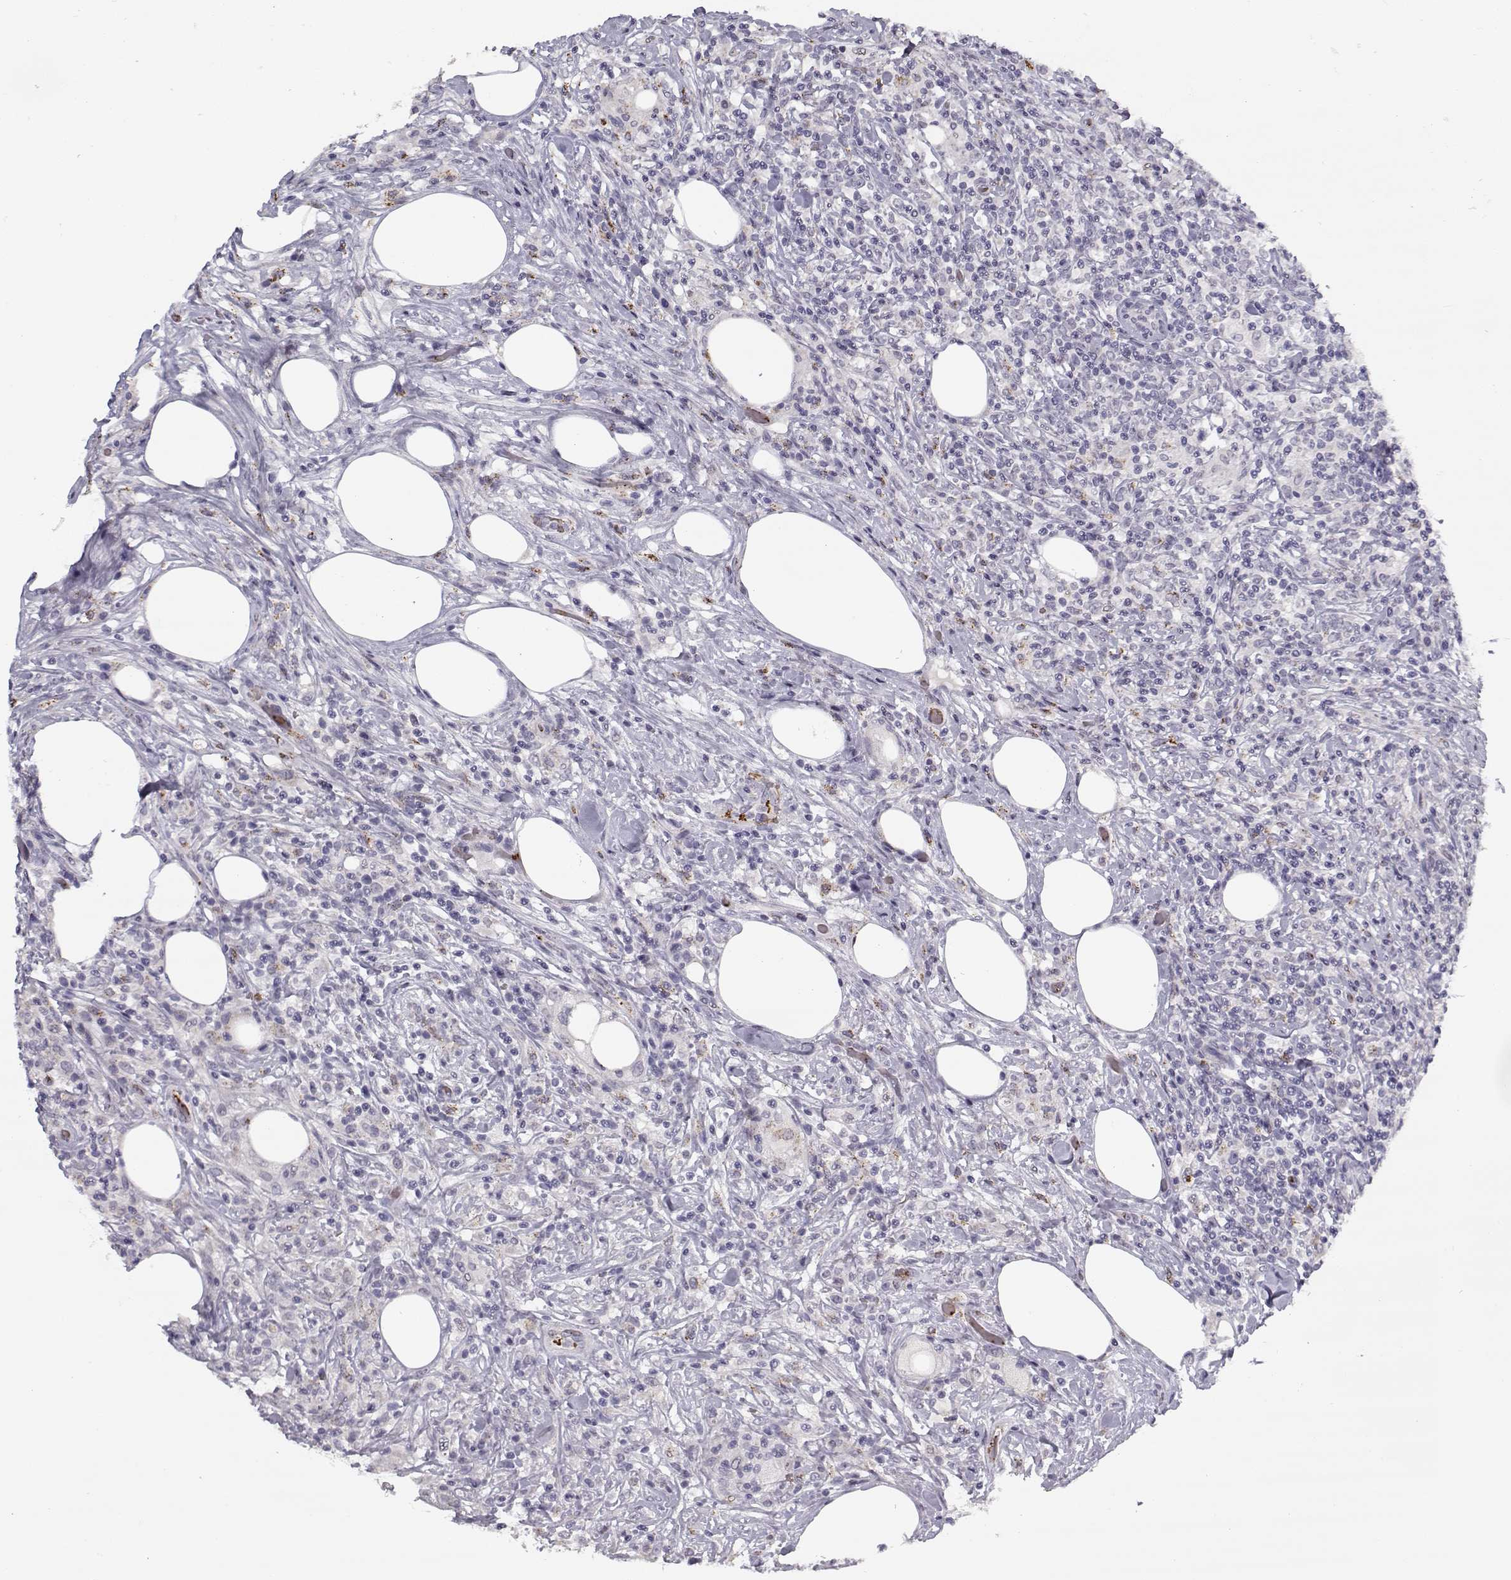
{"staining": {"intensity": "negative", "quantity": "none", "location": "none"}, "tissue": "lymphoma", "cell_type": "Tumor cells", "image_type": "cancer", "snomed": [{"axis": "morphology", "description": "Malignant lymphoma, non-Hodgkin's type, High grade"}, {"axis": "topography", "description": "Lymph node"}], "caption": "Immunohistochemical staining of lymphoma demonstrates no significant staining in tumor cells. The staining was performed using DAB (3,3'-diaminobenzidine) to visualize the protein expression in brown, while the nuclei were stained in blue with hematoxylin (Magnification: 20x).", "gene": "SNCA", "patient": {"sex": "female", "age": 84}}